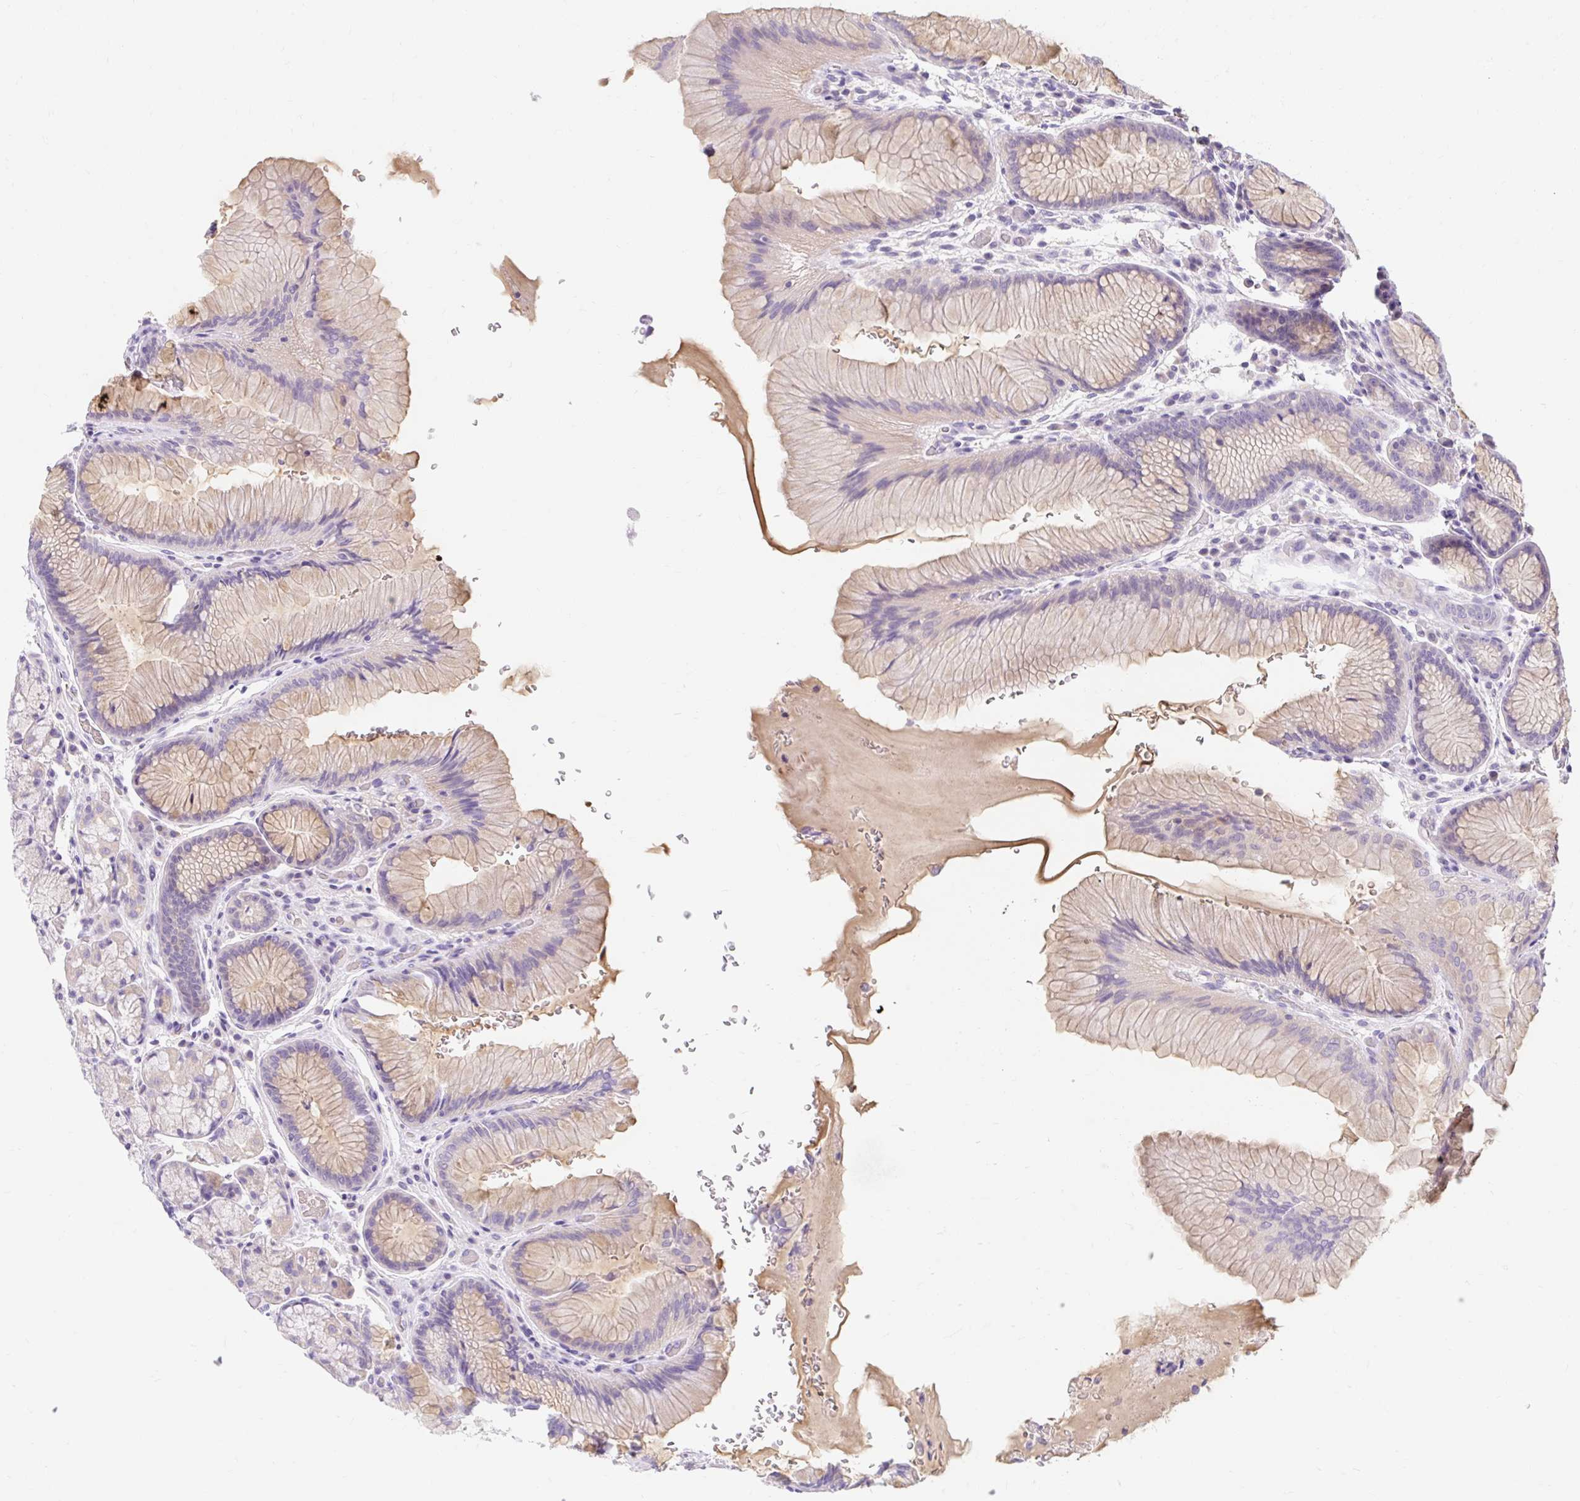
{"staining": {"intensity": "weak", "quantity": "25%-75%", "location": "cytoplasmic/membranous"}, "tissue": "stomach", "cell_type": "Glandular cells", "image_type": "normal", "snomed": [{"axis": "morphology", "description": "Normal tissue, NOS"}, {"axis": "topography", "description": "Stomach"}], "caption": "Glandular cells exhibit weak cytoplasmic/membranous positivity in approximately 25%-75% of cells in benign stomach.", "gene": "SLC28A1", "patient": {"sex": "male", "age": 63}}